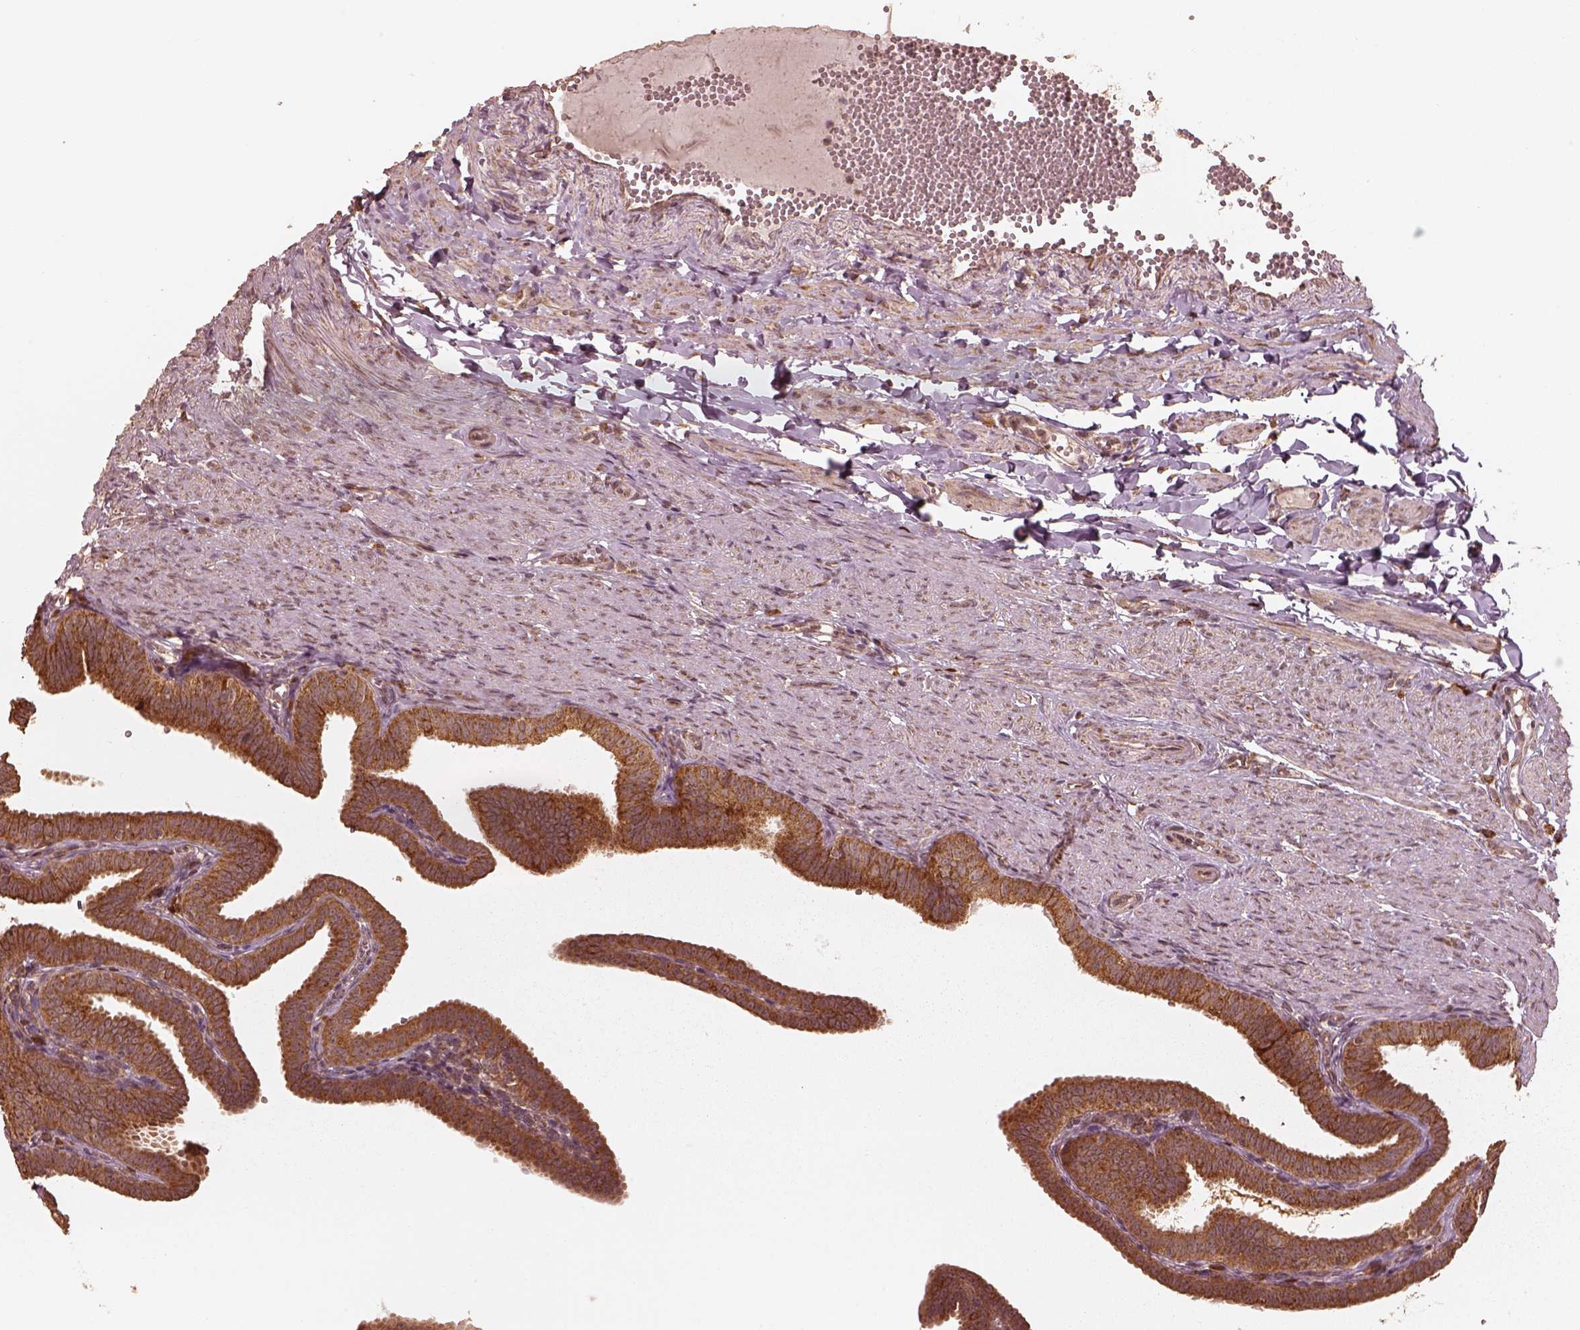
{"staining": {"intensity": "strong", "quantity": ">75%", "location": "cytoplasmic/membranous"}, "tissue": "fallopian tube", "cell_type": "Glandular cells", "image_type": "normal", "snomed": [{"axis": "morphology", "description": "Normal tissue, NOS"}, {"axis": "topography", "description": "Fallopian tube"}], "caption": "The immunohistochemical stain highlights strong cytoplasmic/membranous positivity in glandular cells of benign fallopian tube.", "gene": "DNAJC25", "patient": {"sex": "female", "age": 25}}